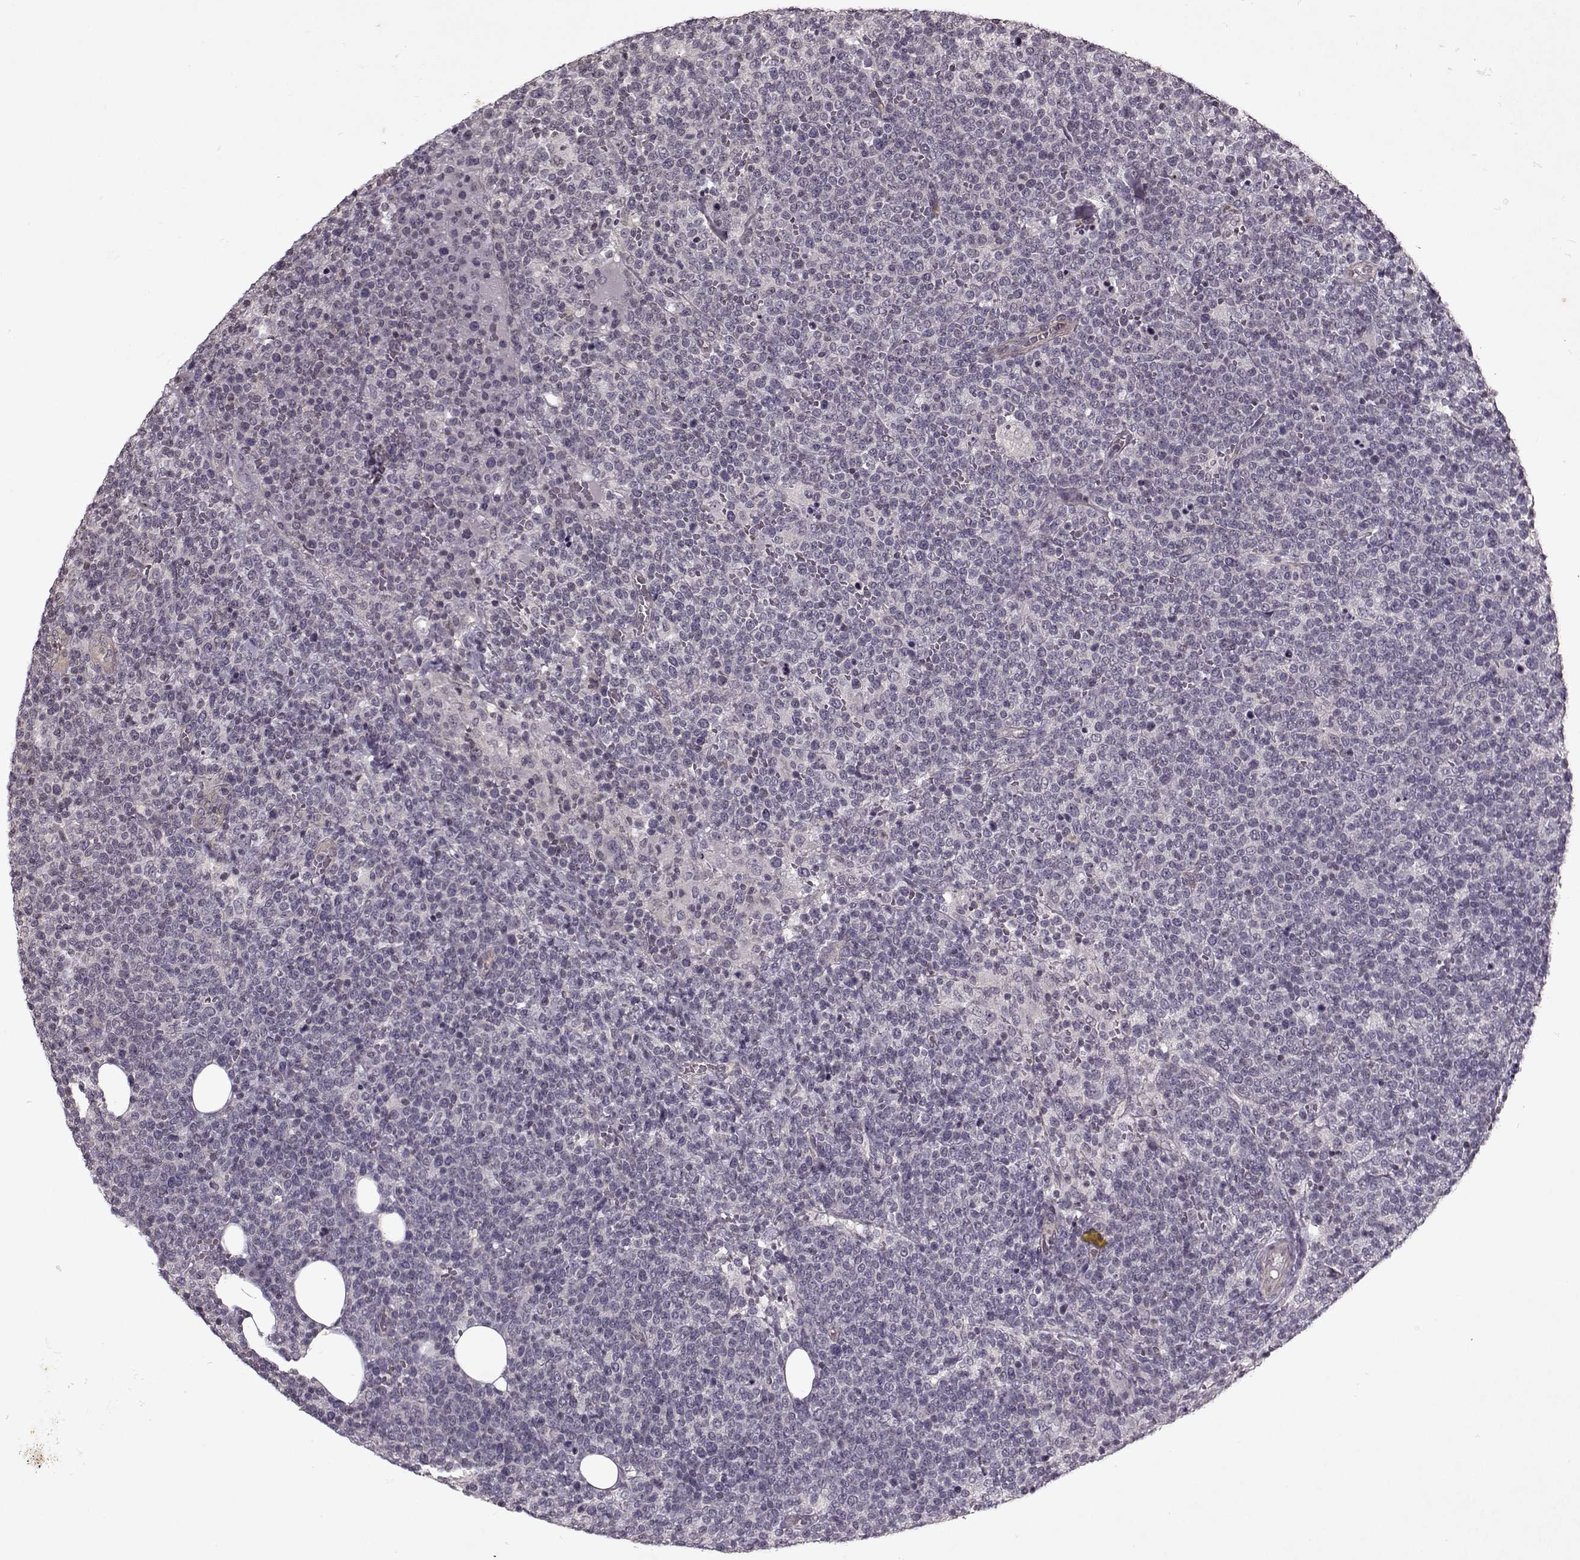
{"staining": {"intensity": "negative", "quantity": "none", "location": "none"}, "tissue": "lymphoma", "cell_type": "Tumor cells", "image_type": "cancer", "snomed": [{"axis": "morphology", "description": "Malignant lymphoma, non-Hodgkin's type, High grade"}, {"axis": "topography", "description": "Lymph node"}], "caption": "Immunohistochemistry micrograph of lymphoma stained for a protein (brown), which shows no positivity in tumor cells.", "gene": "KRT9", "patient": {"sex": "male", "age": 61}}